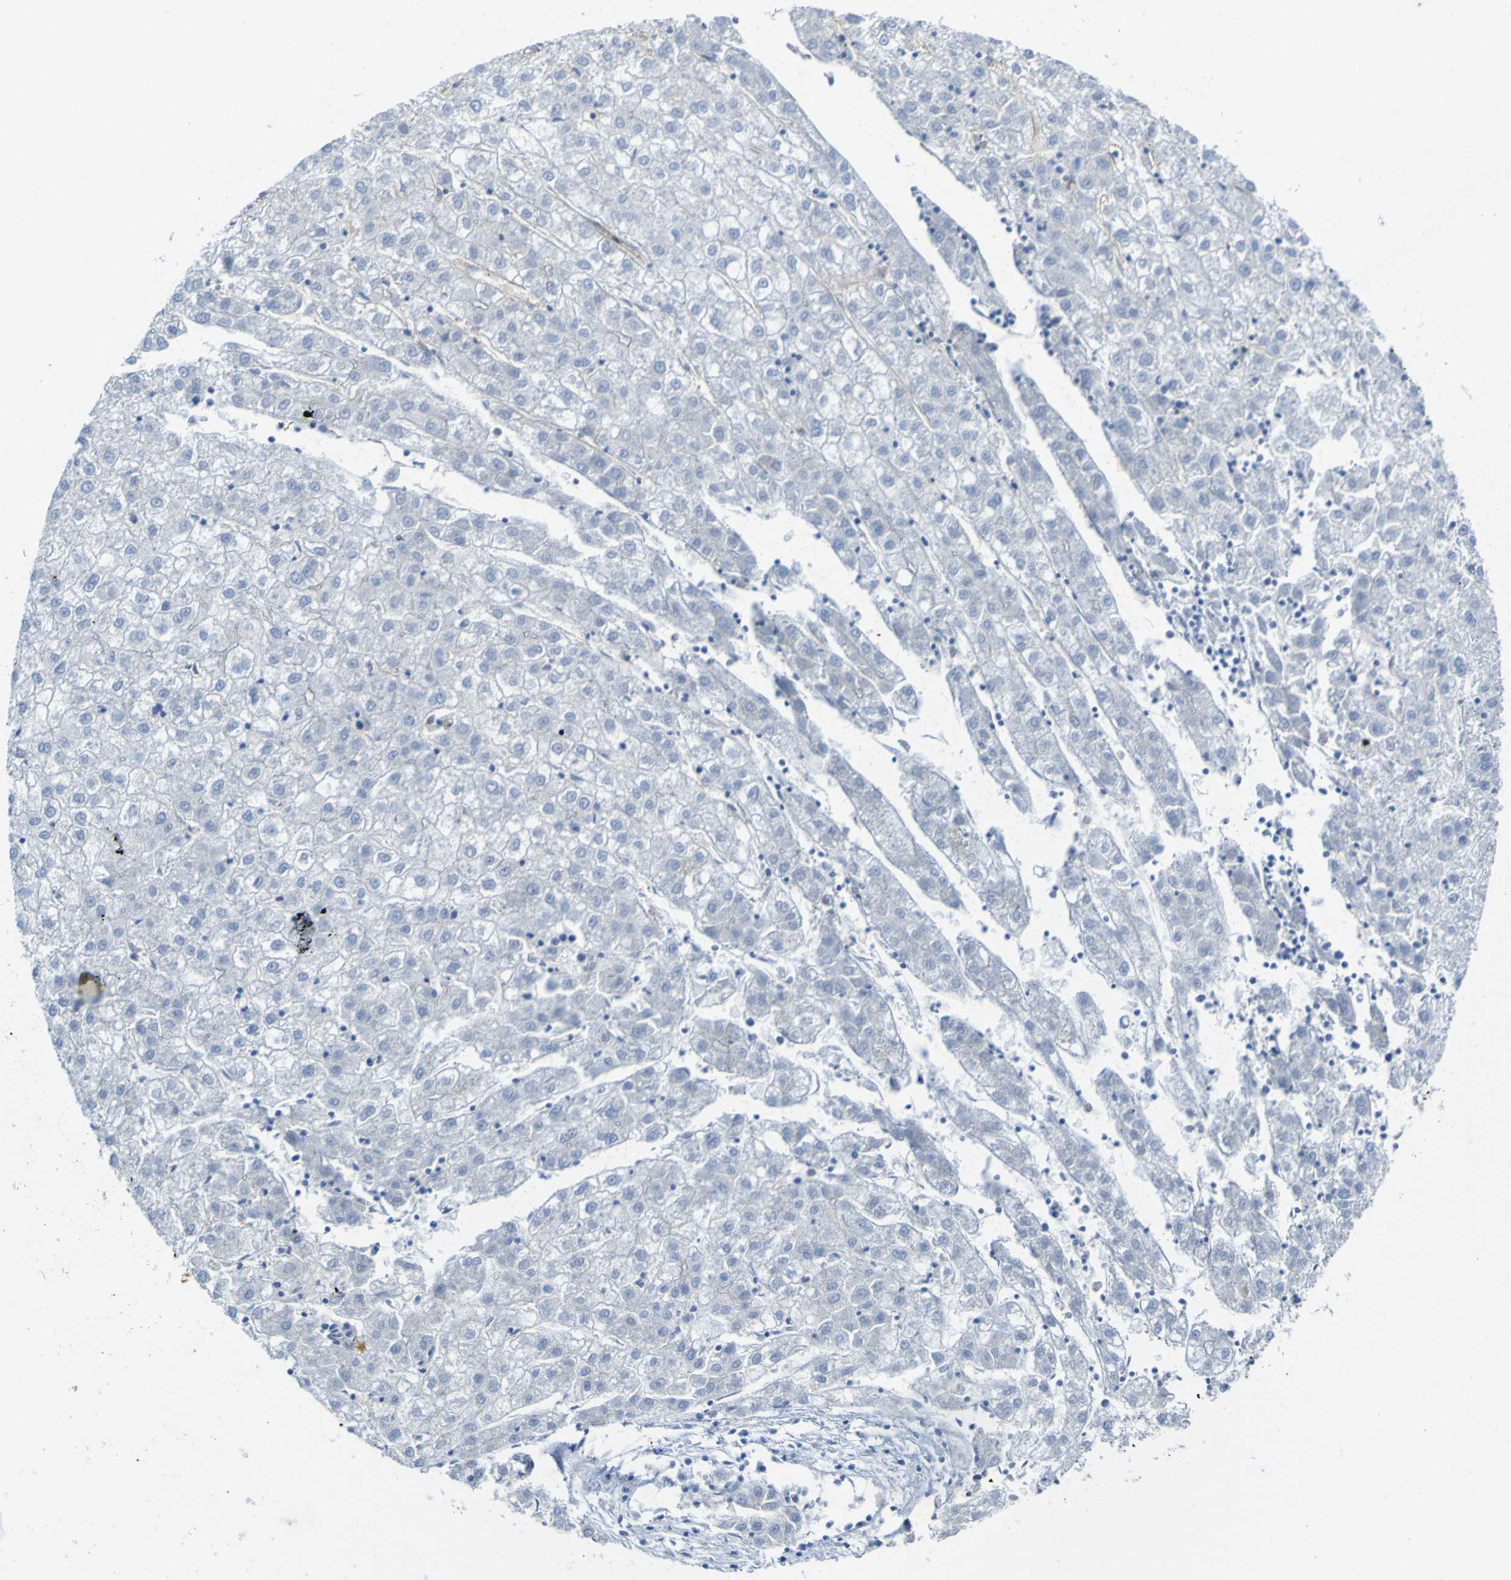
{"staining": {"intensity": "negative", "quantity": "none", "location": "none"}, "tissue": "liver cancer", "cell_type": "Tumor cells", "image_type": "cancer", "snomed": [{"axis": "morphology", "description": "Carcinoma, Hepatocellular, NOS"}, {"axis": "topography", "description": "Liver"}], "caption": "A micrograph of human liver cancer is negative for staining in tumor cells.", "gene": "CD93", "patient": {"sex": "male", "age": 72}}